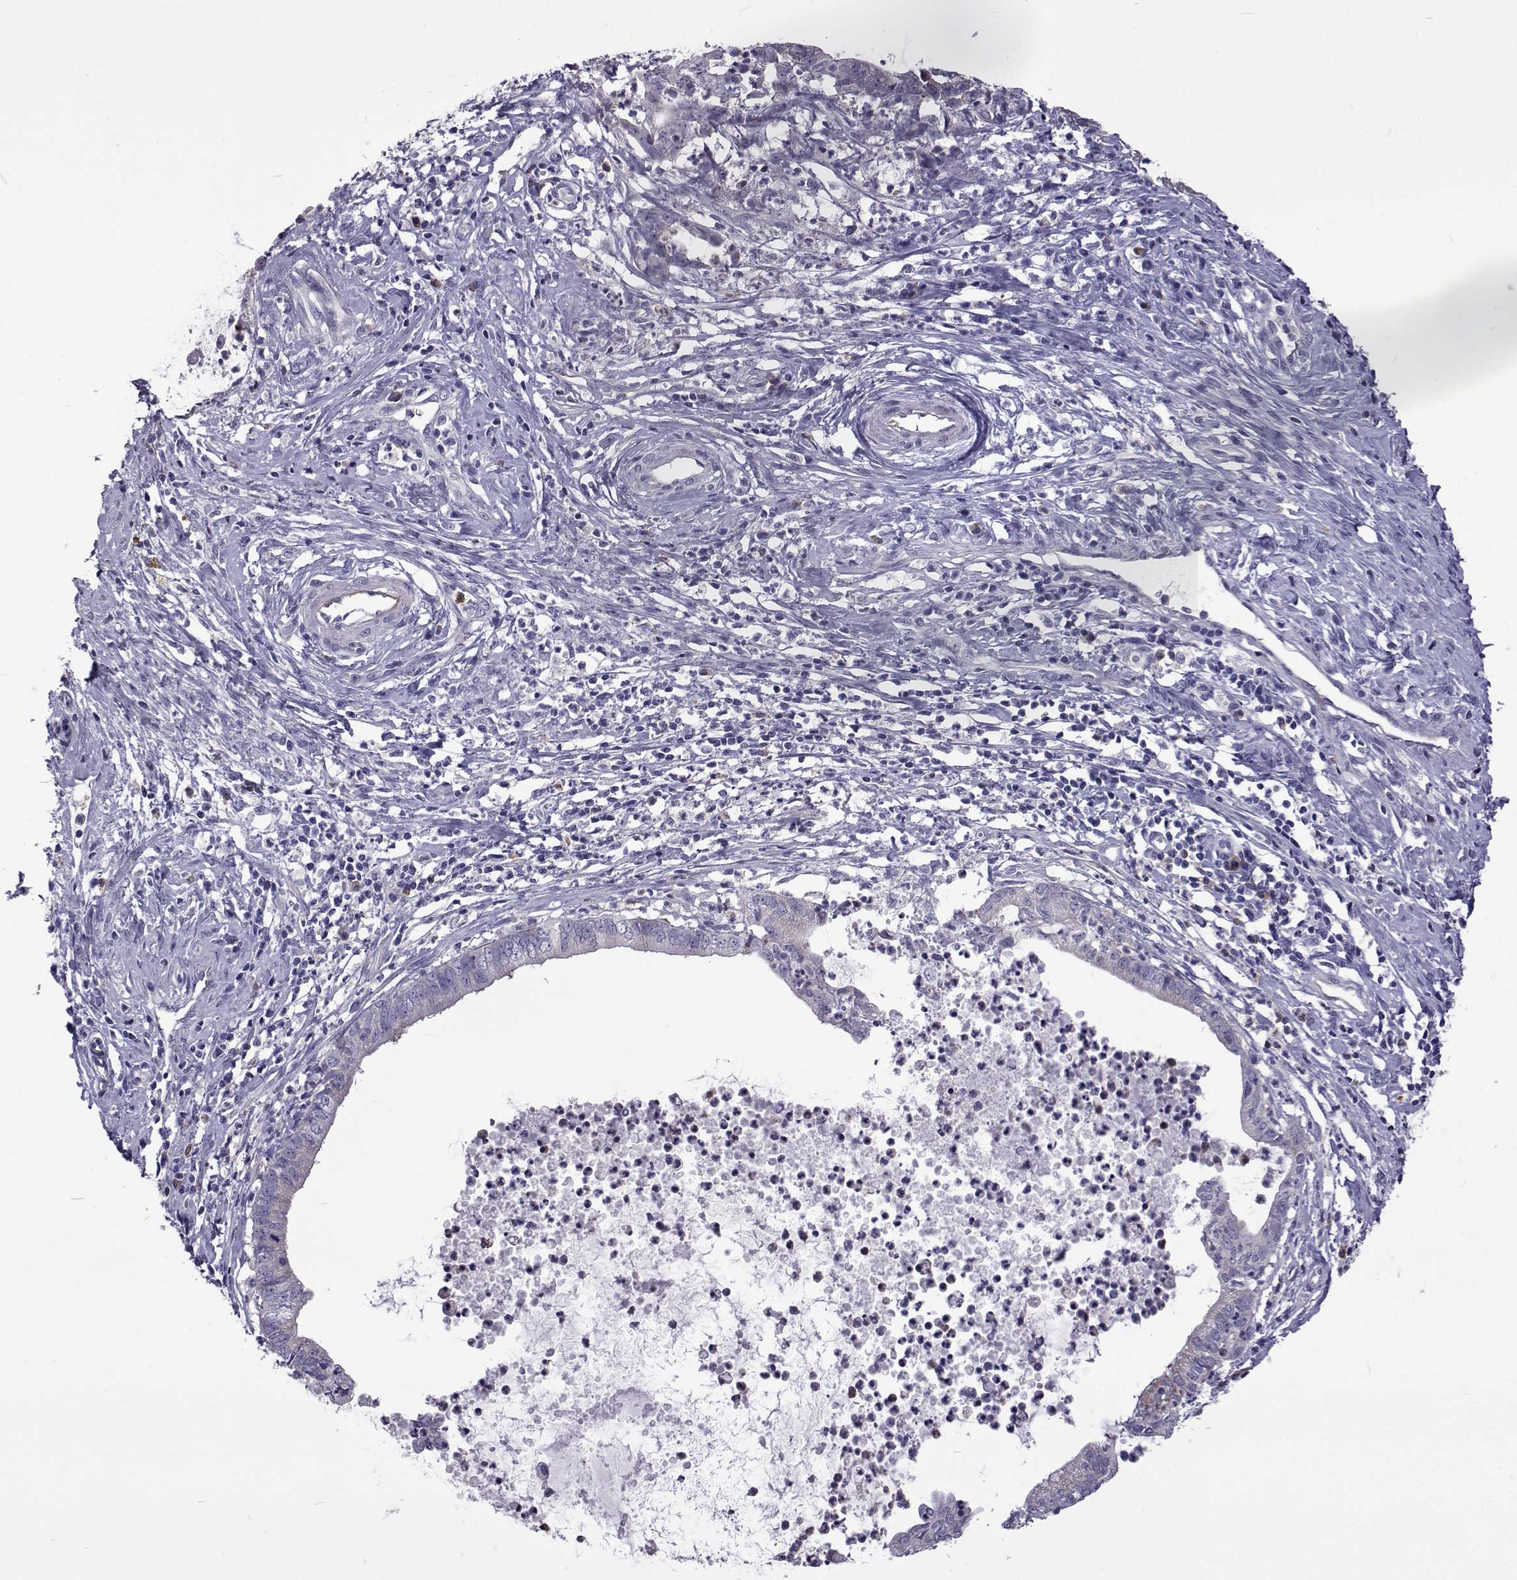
{"staining": {"intensity": "negative", "quantity": "none", "location": "none"}, "tissue": "cervical cancer", "cell_type": "Tumor cells", "image_type": "cancer", "snomed": [{"axis": "morphology", "description": "Normal tissue, NOS"}, {"axis": "morphology", "description": "Adenocarcinoma, NOS"}, {"axis": "topography", "description": "Cervix"}], "caption": "Immunohistochemistry (IHC) micrograph of human cervical cancer (adenocarcinoma) stained for a protein (brown), which exhibits no staining in tumor cells.", "gene": "NPR3", "patient": {"sex": "female", "age": 38}}